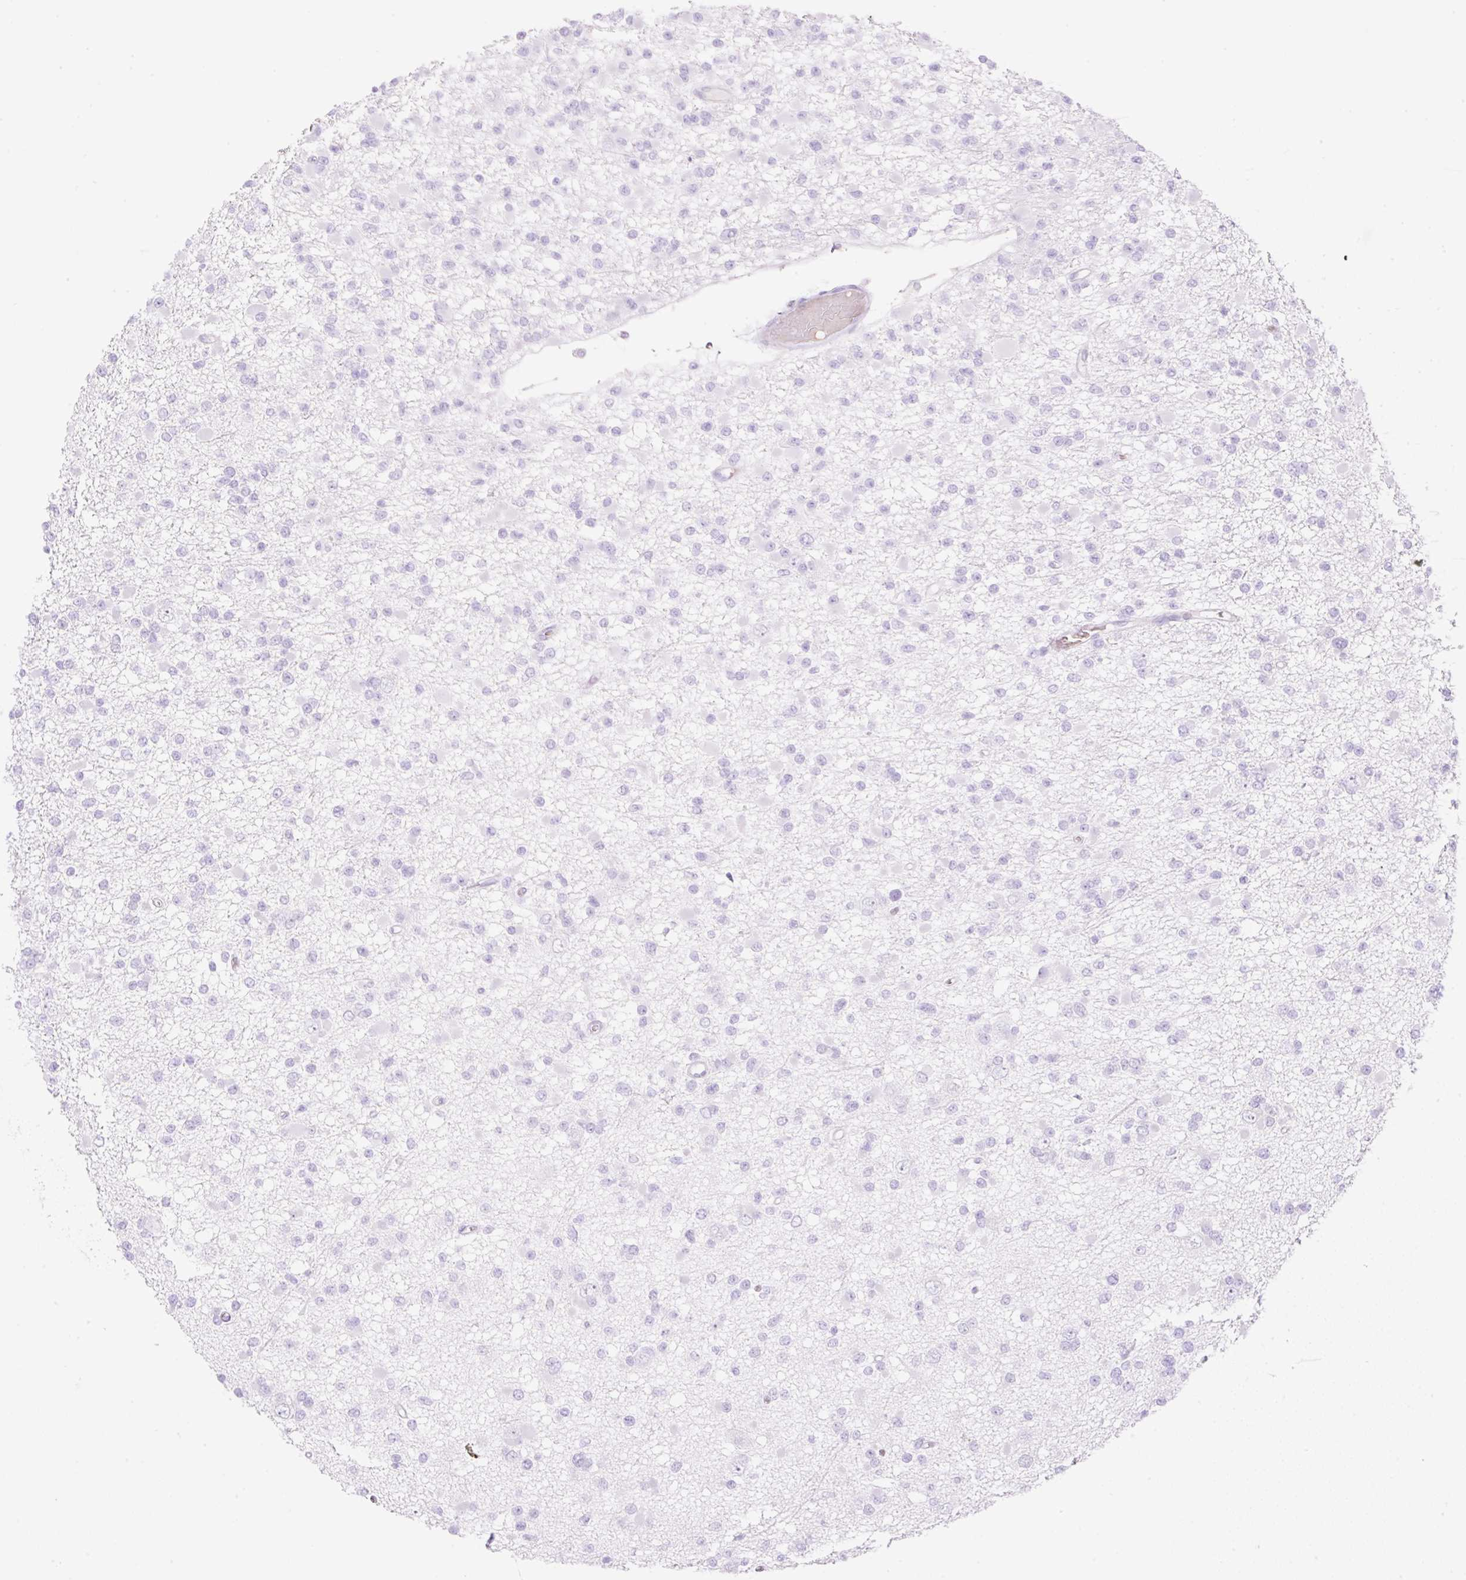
{"staining": {"intensity": "negative", "quantity": "none", "location": "none"}, "tissue": "glioma", "cell_type": "Tumor cells", "image_type": "cancer", "snomed": [{"axis": "morphology", "description": "Glioma, malignant, Low grade"}, {"axis": "topography", "description": "Brain"}], "caption": "DAB (3,3'-diaminobenzidine) immunohistochemical staining of human malignant glioma (low-grade) exhibits no significant positivity in tumor cells.", "gene": "CDX1", "patient": {"sex": "female", "age": 22}}